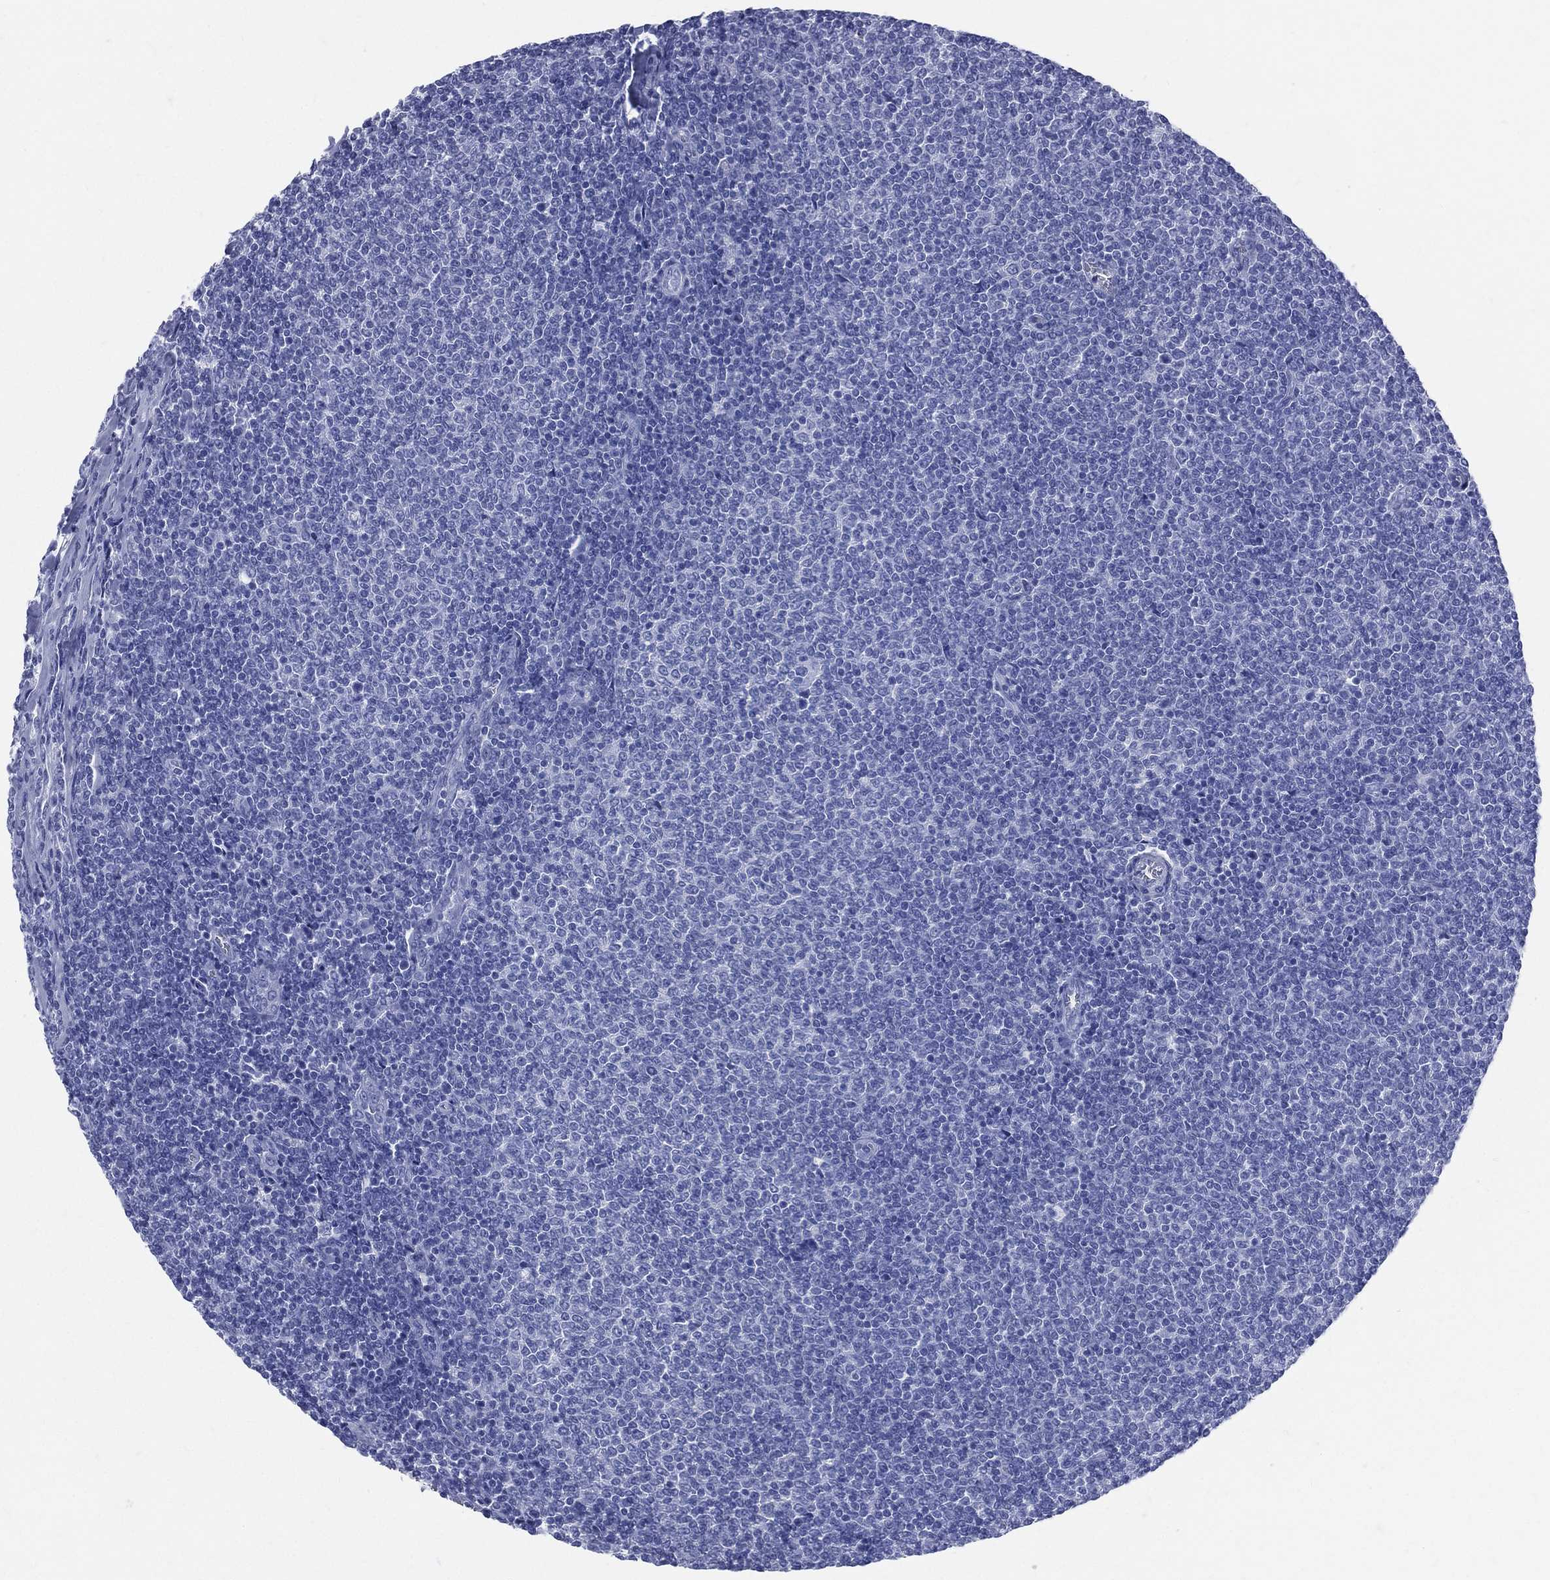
{"staining": {"intensity": "negative", "quantity": "none", "location": "none"}, "tissue": "lymphoma", "cell_type": "Tumor cells", "image_type": "cancer", "snomed": [{"axis": "morphology", "description": "Malignant lymphoma, non-Hodgkin's type, Low grade"}, {"axis": "topography", "description": "Lymph node"}], "caption": "This histopathology image is of low-grade malignant lymphoma, non-Hodgkin's type stained with immunohistochemistry to label a protein in brown with the nuclei are counter-stained blue. There is no expression in tumor cells.", "gene": "SYP", "patient": {"sex": "male", "age": 52}}